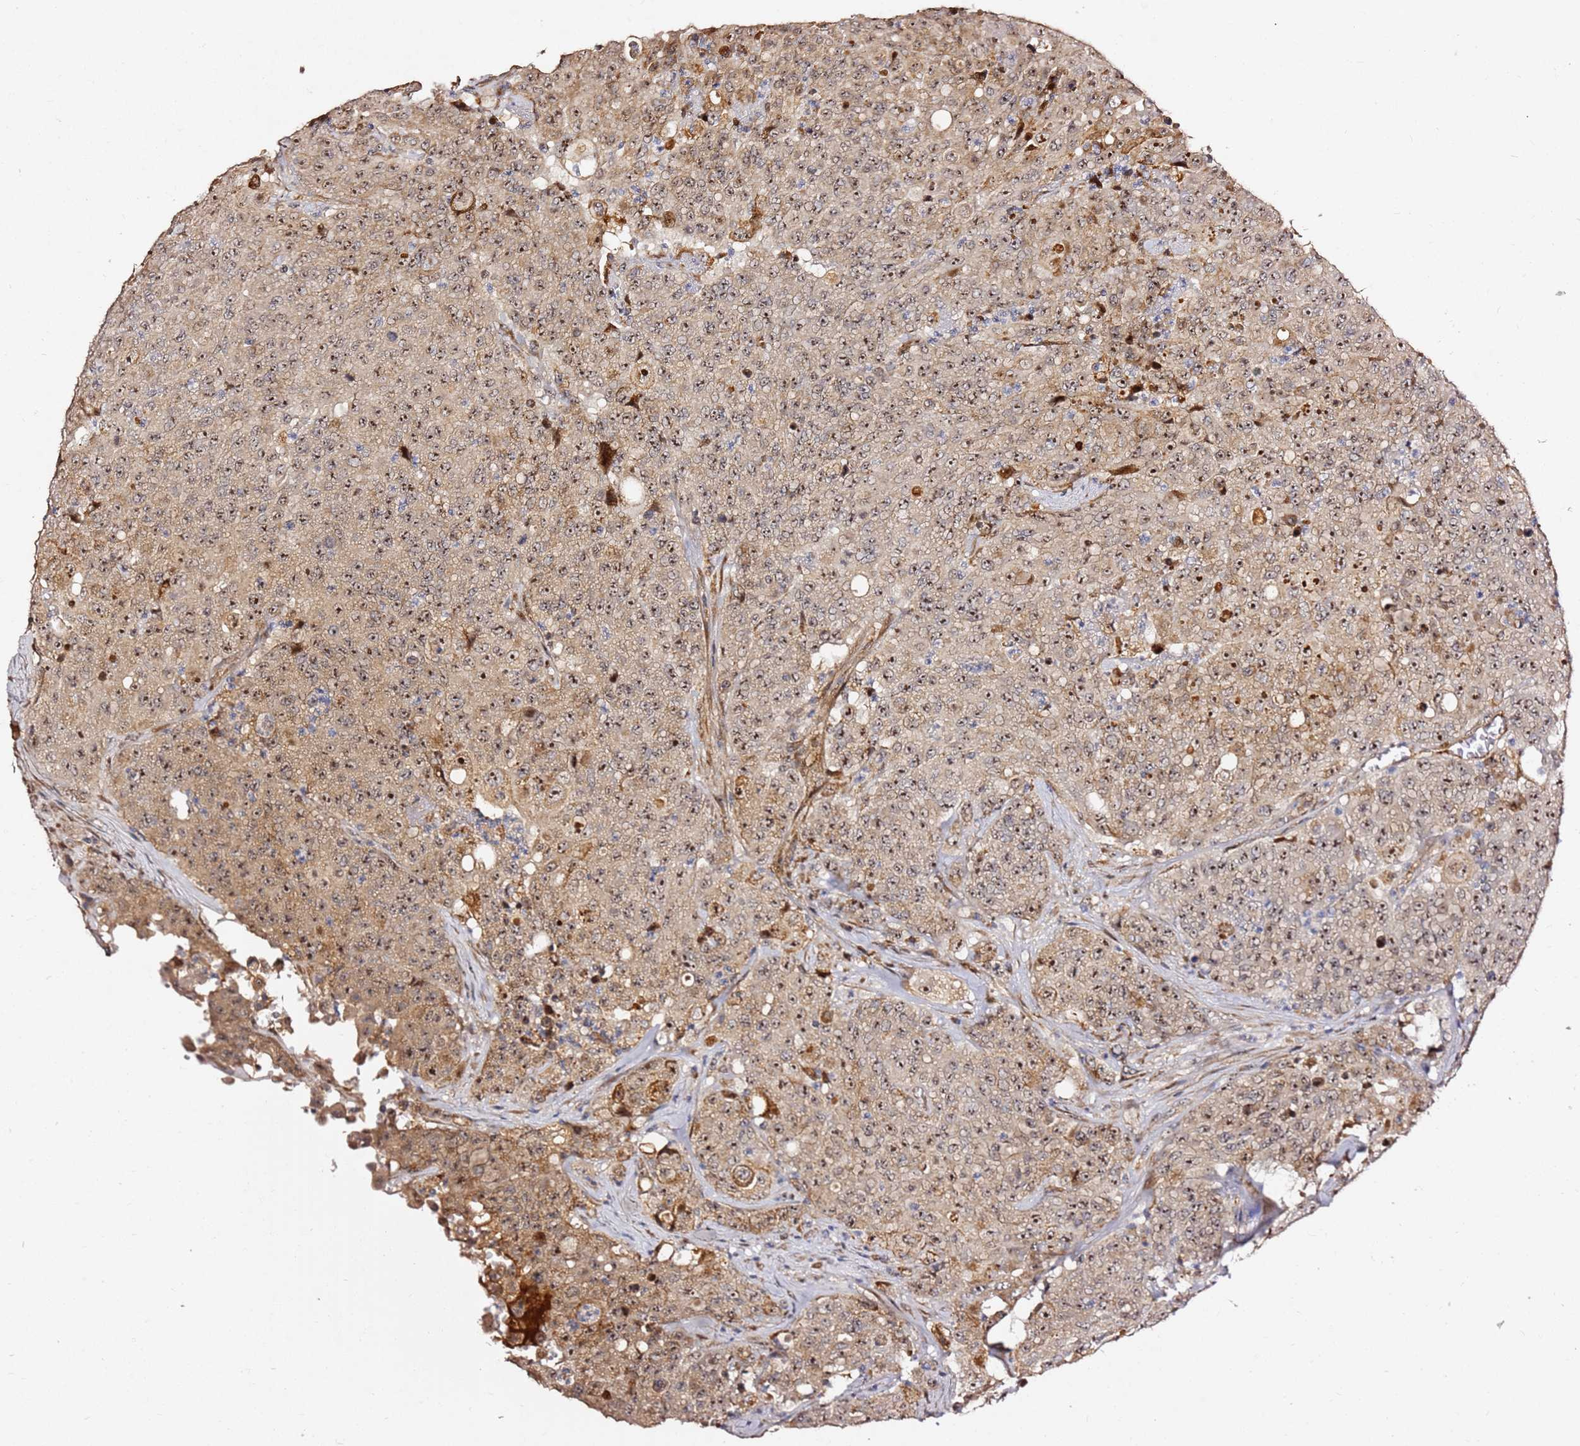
{"staining": {"intensity": "moderate", "quantity": ">75%", "location": "cytoplasmic/membranous,nuclear"}, "tissue": "colorectal cancer", "cell_type": "Tumor cells", "image_type": "cancer", "snomed": [{"axis": "morphology", "description": "Adenocarcinoma, NOS"}, {"axis": "topography", "description": "Colon"}], "caption": "The image displays immunohistochemical staining of colorectal adenocarcinoma. There is moderate cytoplasmic/membranous and nuclear expression is identified in approximately >75% of tumor cells.", "gene": "KIF25", "patient": {"sex": "male", "age": 51}}